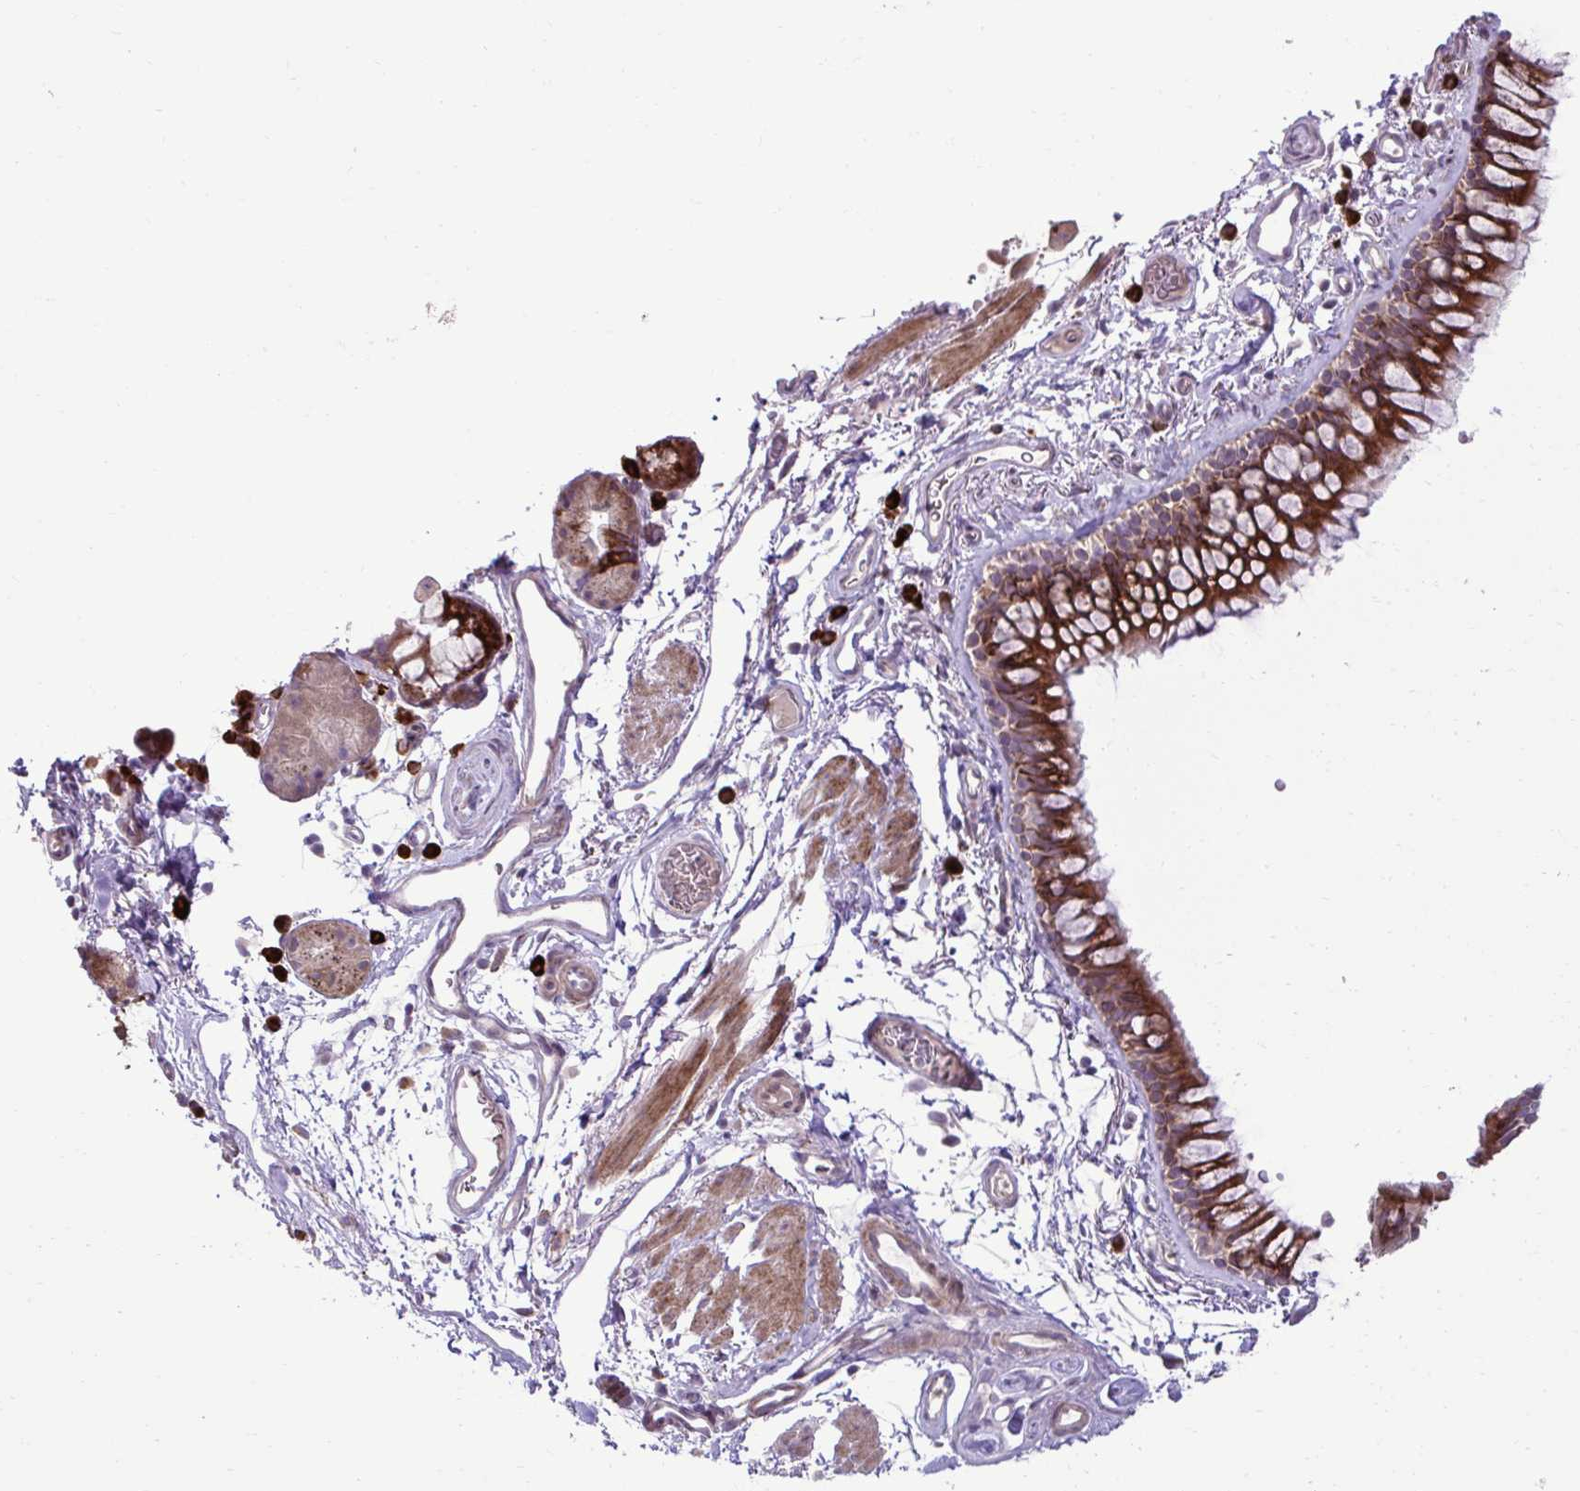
{"staining": {"intensity": "strong", "quantity": ">75%", "location": "cytoplasmic/membranous"}, "tissue": "bronchus", "cell_type": "Respiratory epithelial cells", "image_type": "normal", "snomed": [{"axis": "morphology", "description": "Normal tissue, NOS"}, {"axis": "topography", "description": "Cartilage tissue"}, {"axis": "topography", "description": "Bronchus"}], "caption": "Immunohistochemistry (IHC) histopathology image of normal bronchus stained for a protein (brown), which displays high levels of strong cytoplasmic/membranous expression in about >75% of respiratory epithelial cells.", "gene": "LIMS1", "patient": {"sex": "female", "age": 79}}